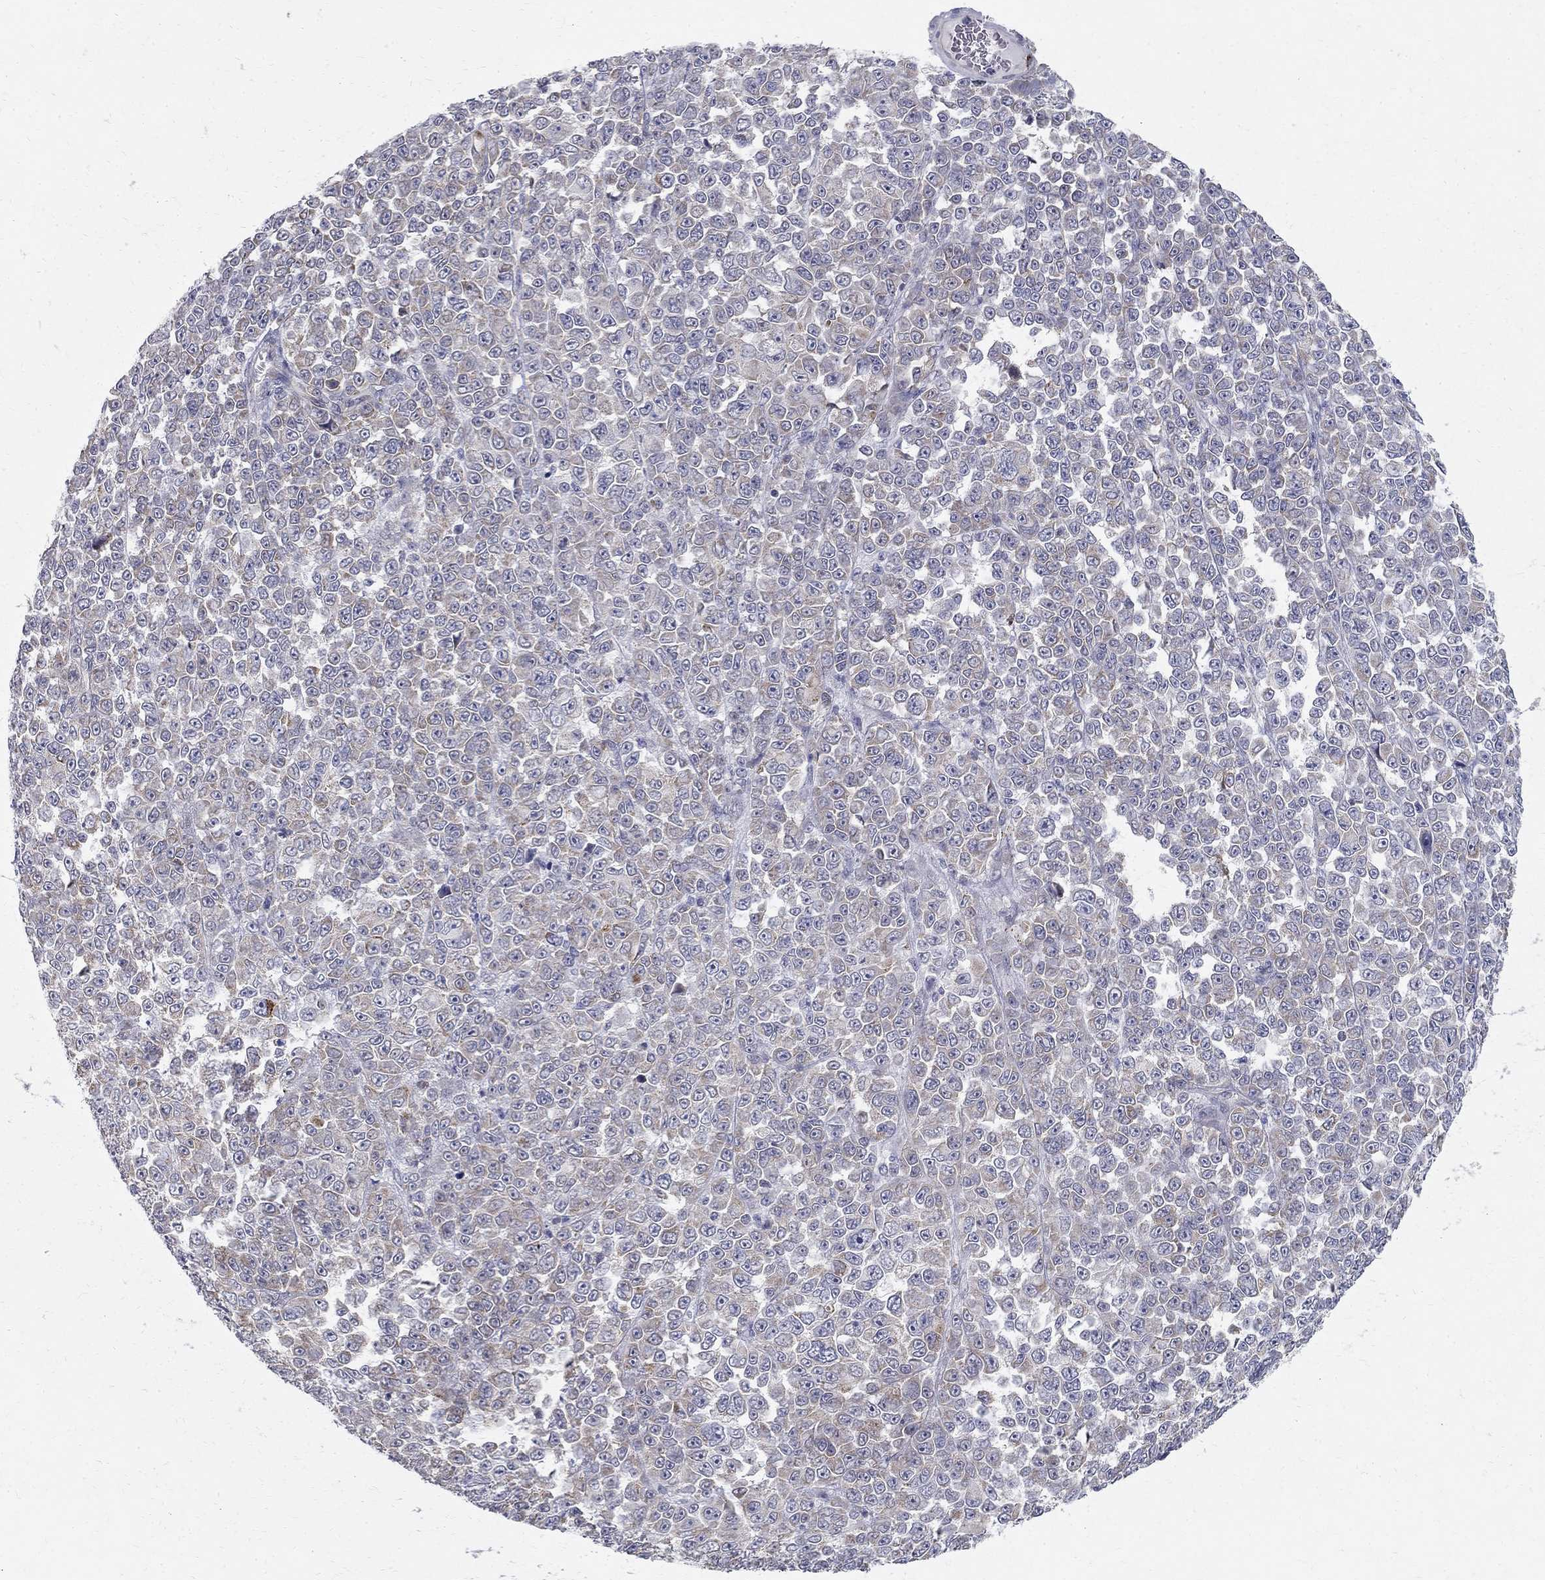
{"staining": {"intensity": "negative", "quantity": "none", "location": "none"}, "tissue": "melanoma", "cell_type": "Tumor cells", "image_type": "cancer", "snomed": [{"axis": "morphology", "description": "Malignant melanoma, NOS"}, {"axis": "topography", "description": "Skin"}], "caption": "Tumor cells show no significant protein positivity in melanoma. (Stains: DAB immunohistochemistry with hematoxylin counter stain, Microscopy: brightfield microscopy at high magnification).", "gene": "CLIC6", "patient": {"sex": "female", "age": 95}}